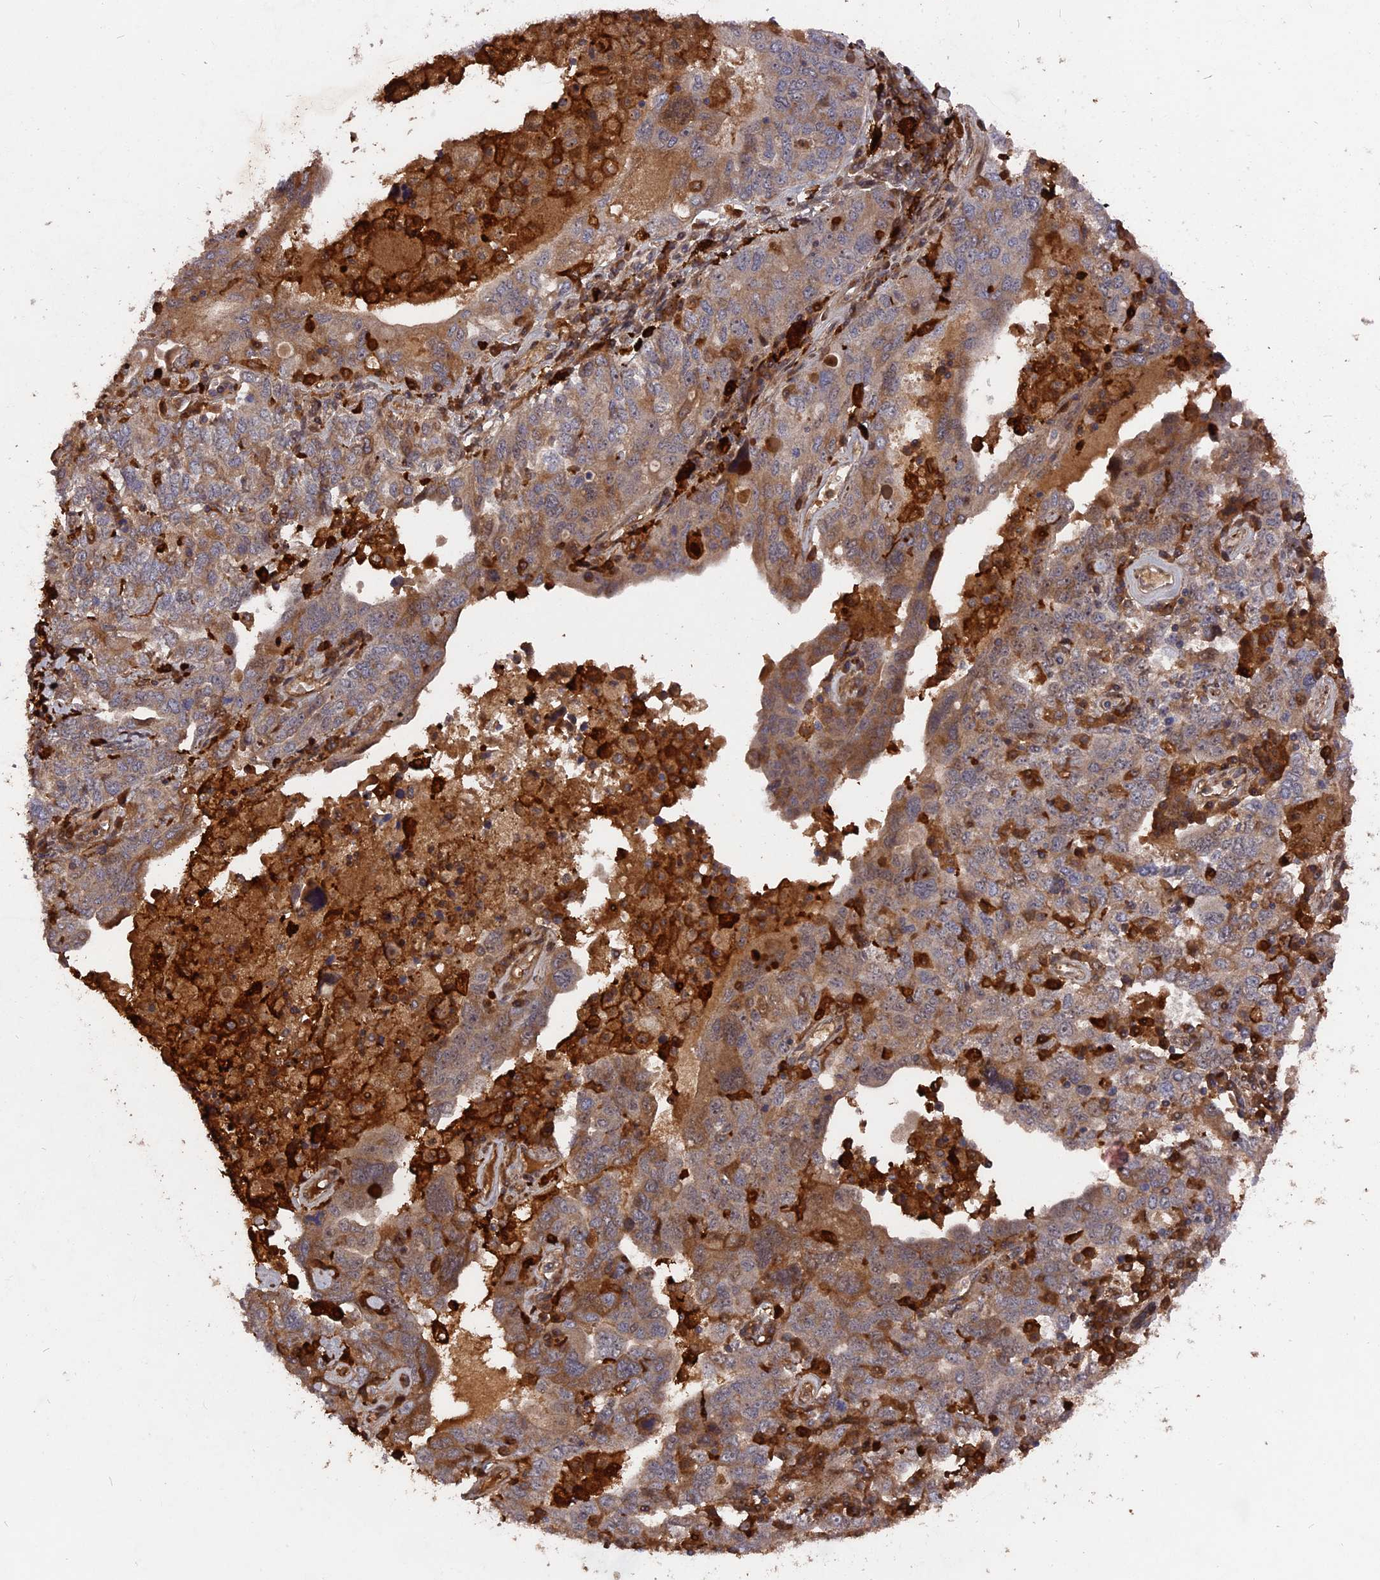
{"staining": {"intensity": "moderate", "quantity": ">75%", "location": "cytoplasmic/membranous"}, "tissue": "ovarian cancer", "cell_type": "Tumor cells", "image_type": "cancer", "snomed": [{"axis": "morphology", "description": "Carcinoma, endometroid"}, {"axis": "topography", "description": "Ovary"}], "caption": "High-power microscopy captured an immunohistochemistry (IHC) image of ovarian endometroid carcinoma, revealing moderate cytoplasmic/membranous expression in about >75% of tumor cells. The staining is performed using DAB (3,3'-diaminobenzidine) brown chromogen to label protein expression. The nuclei are counter-stained blue using hematoxylin.", "gene": "DEF8", "patient": {"sex": "female", "age": 62}}